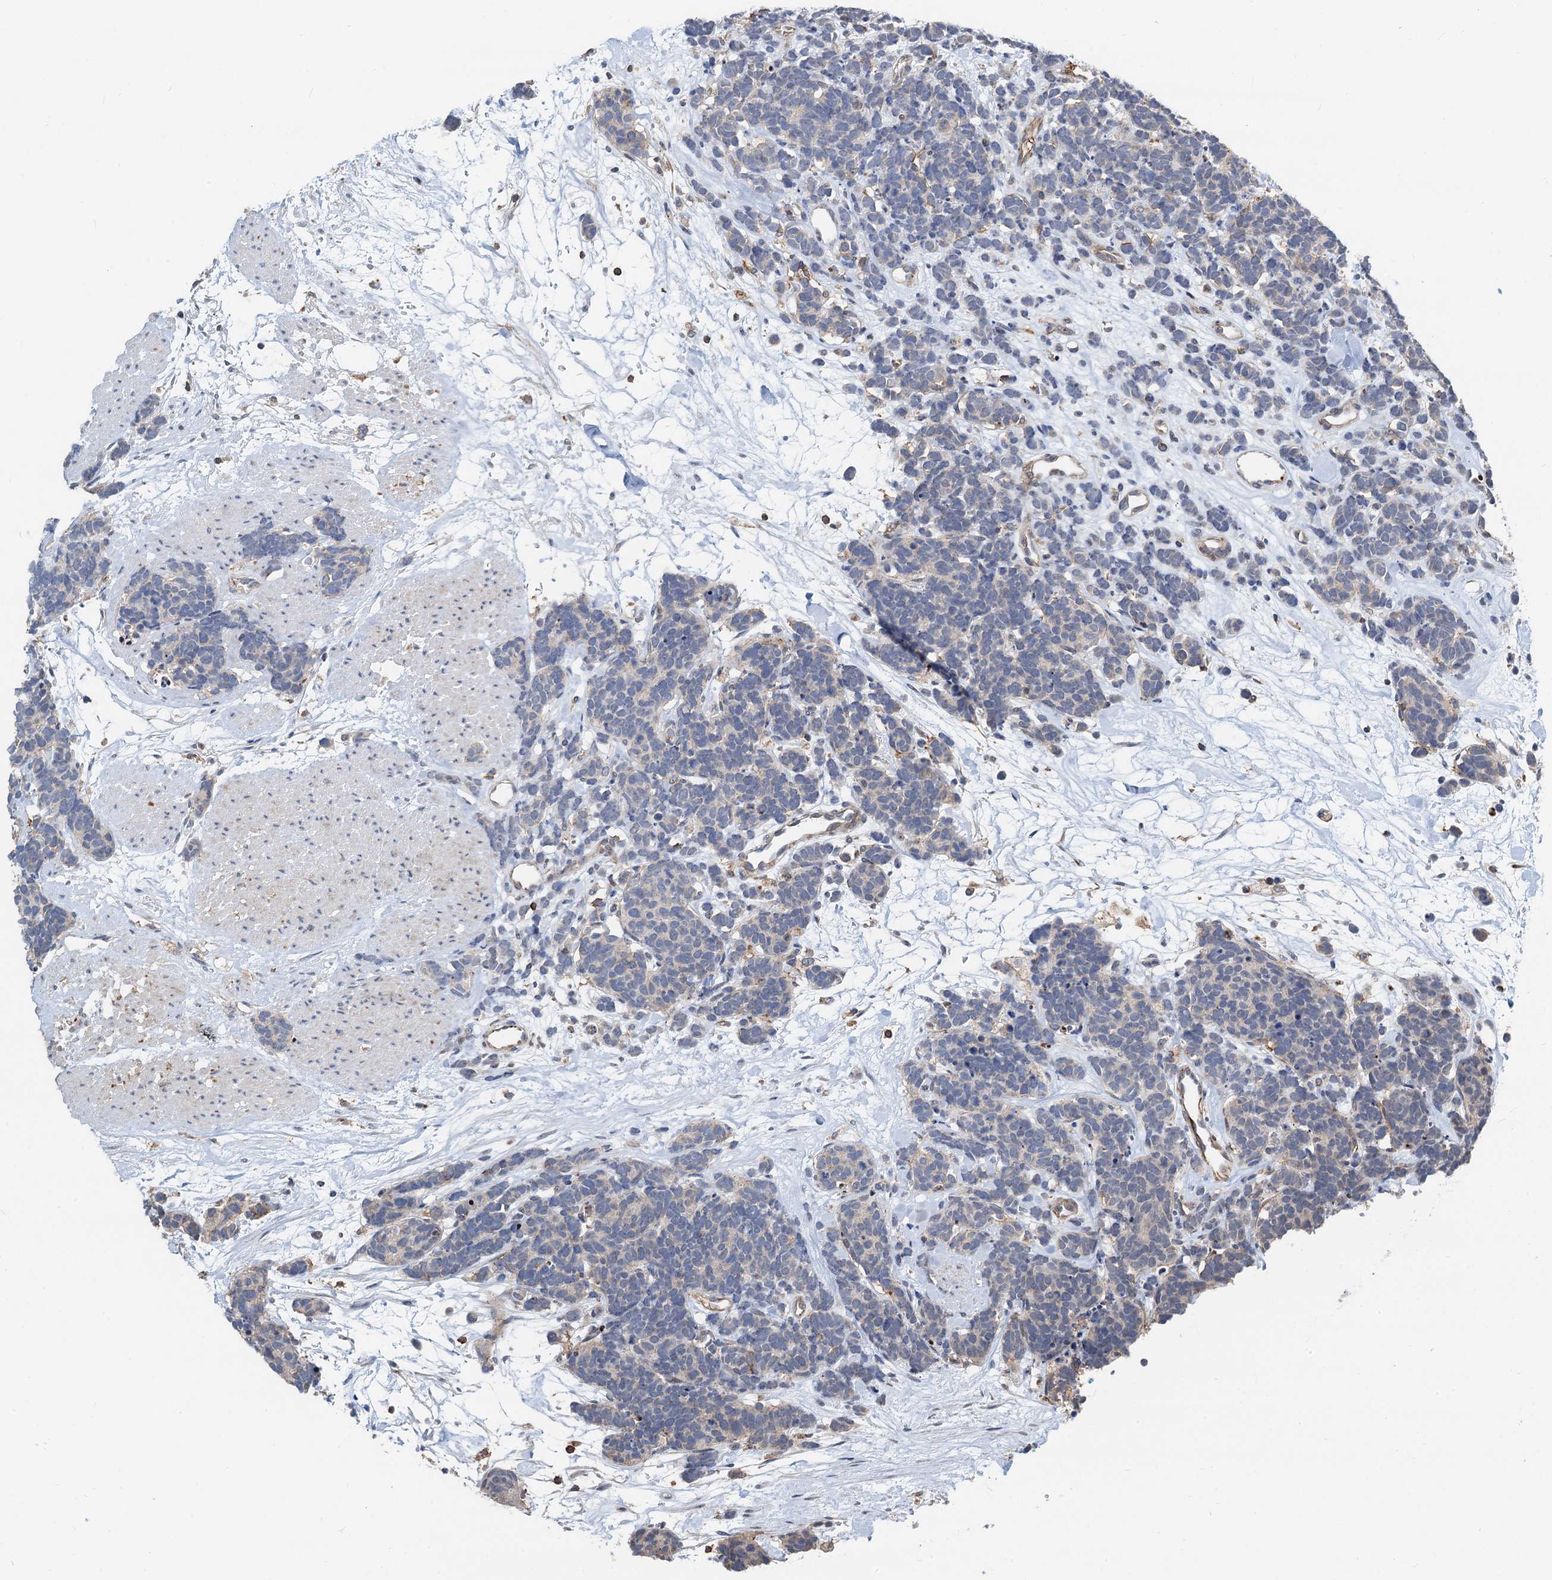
{"staining": {"intensity": "negative", "quantity": "none", "location": "none"}, "tissue": "carcinoid", "cell_type": "Tumor cells", "image_type": "cancer", "snomed": [{"axis": "morphology", "description": "Carcinoma, NOS"}, {"axis": "morphology", "description": "Carcinoid, malignant, NOS"}, {"axis": "topography", "description": "Urinary bladder"}], "caption": "Immunohistochemistry of human carcinoid displays no staining in tumor cells.", "gene": "TMA16", "patient": {"sex": "male", "age": 57}}